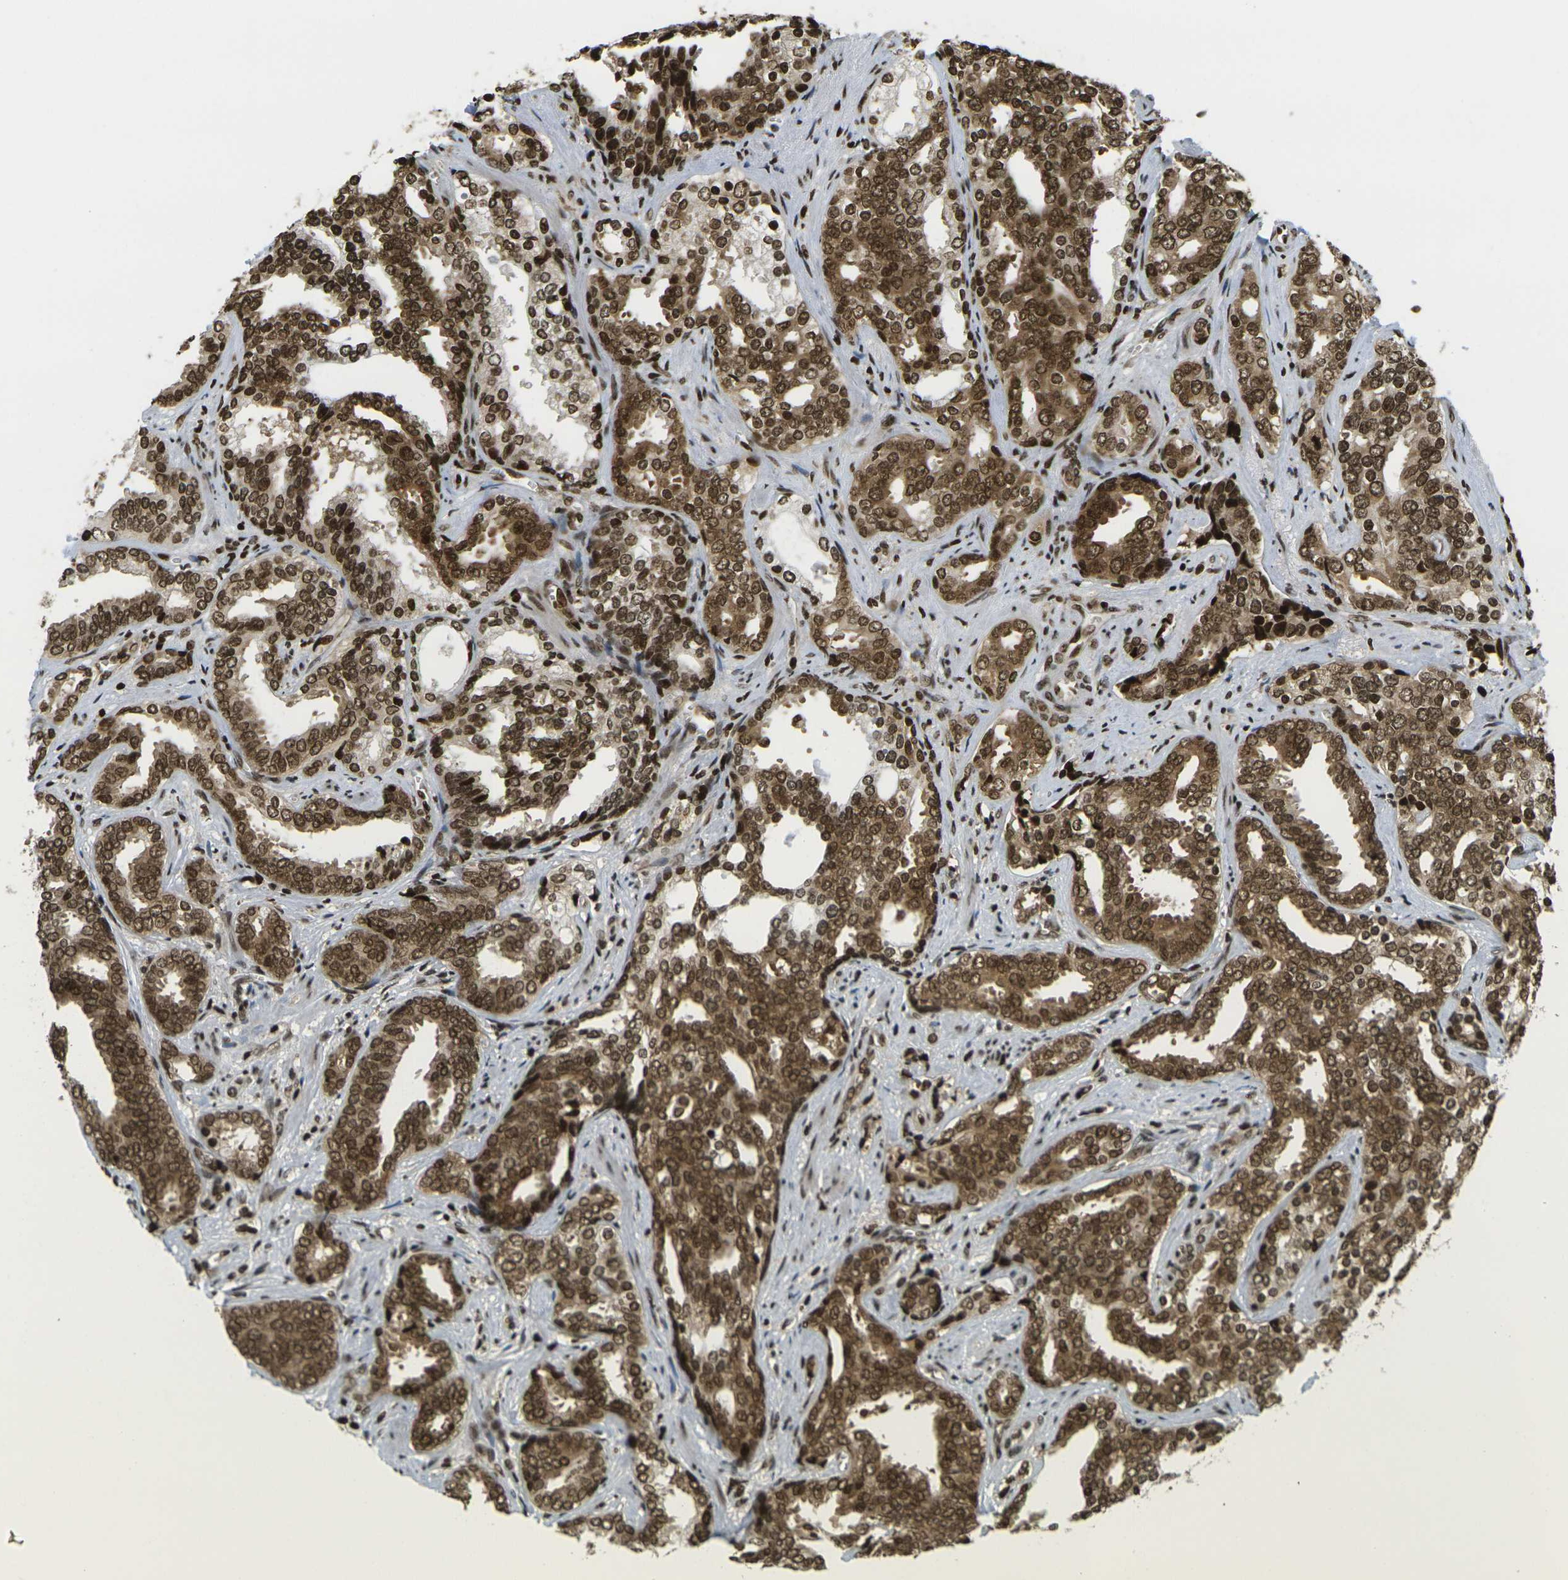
{"staining": {"intensity": "strong", "quantity": ">75%", "location": "cytoplasmic/membranous,nuclear"}, "tissue": "prostate cancer", "cell_type": "Tumor cells", "image_type": "cancer", "snomed": [{"axis": "morphology", "description": "Adenocarcinoma, High grade"}, {"axis": "topography", "description": "Prostate"}], "caption": "Tumor cells display strong cytoplasmic/membranous and nuclear positivity in about >75% of cells in high-grade adenocarcinoma (prostate).", "gene": "RUVBL2", "patient": {"sex": "male", "age": 67}}